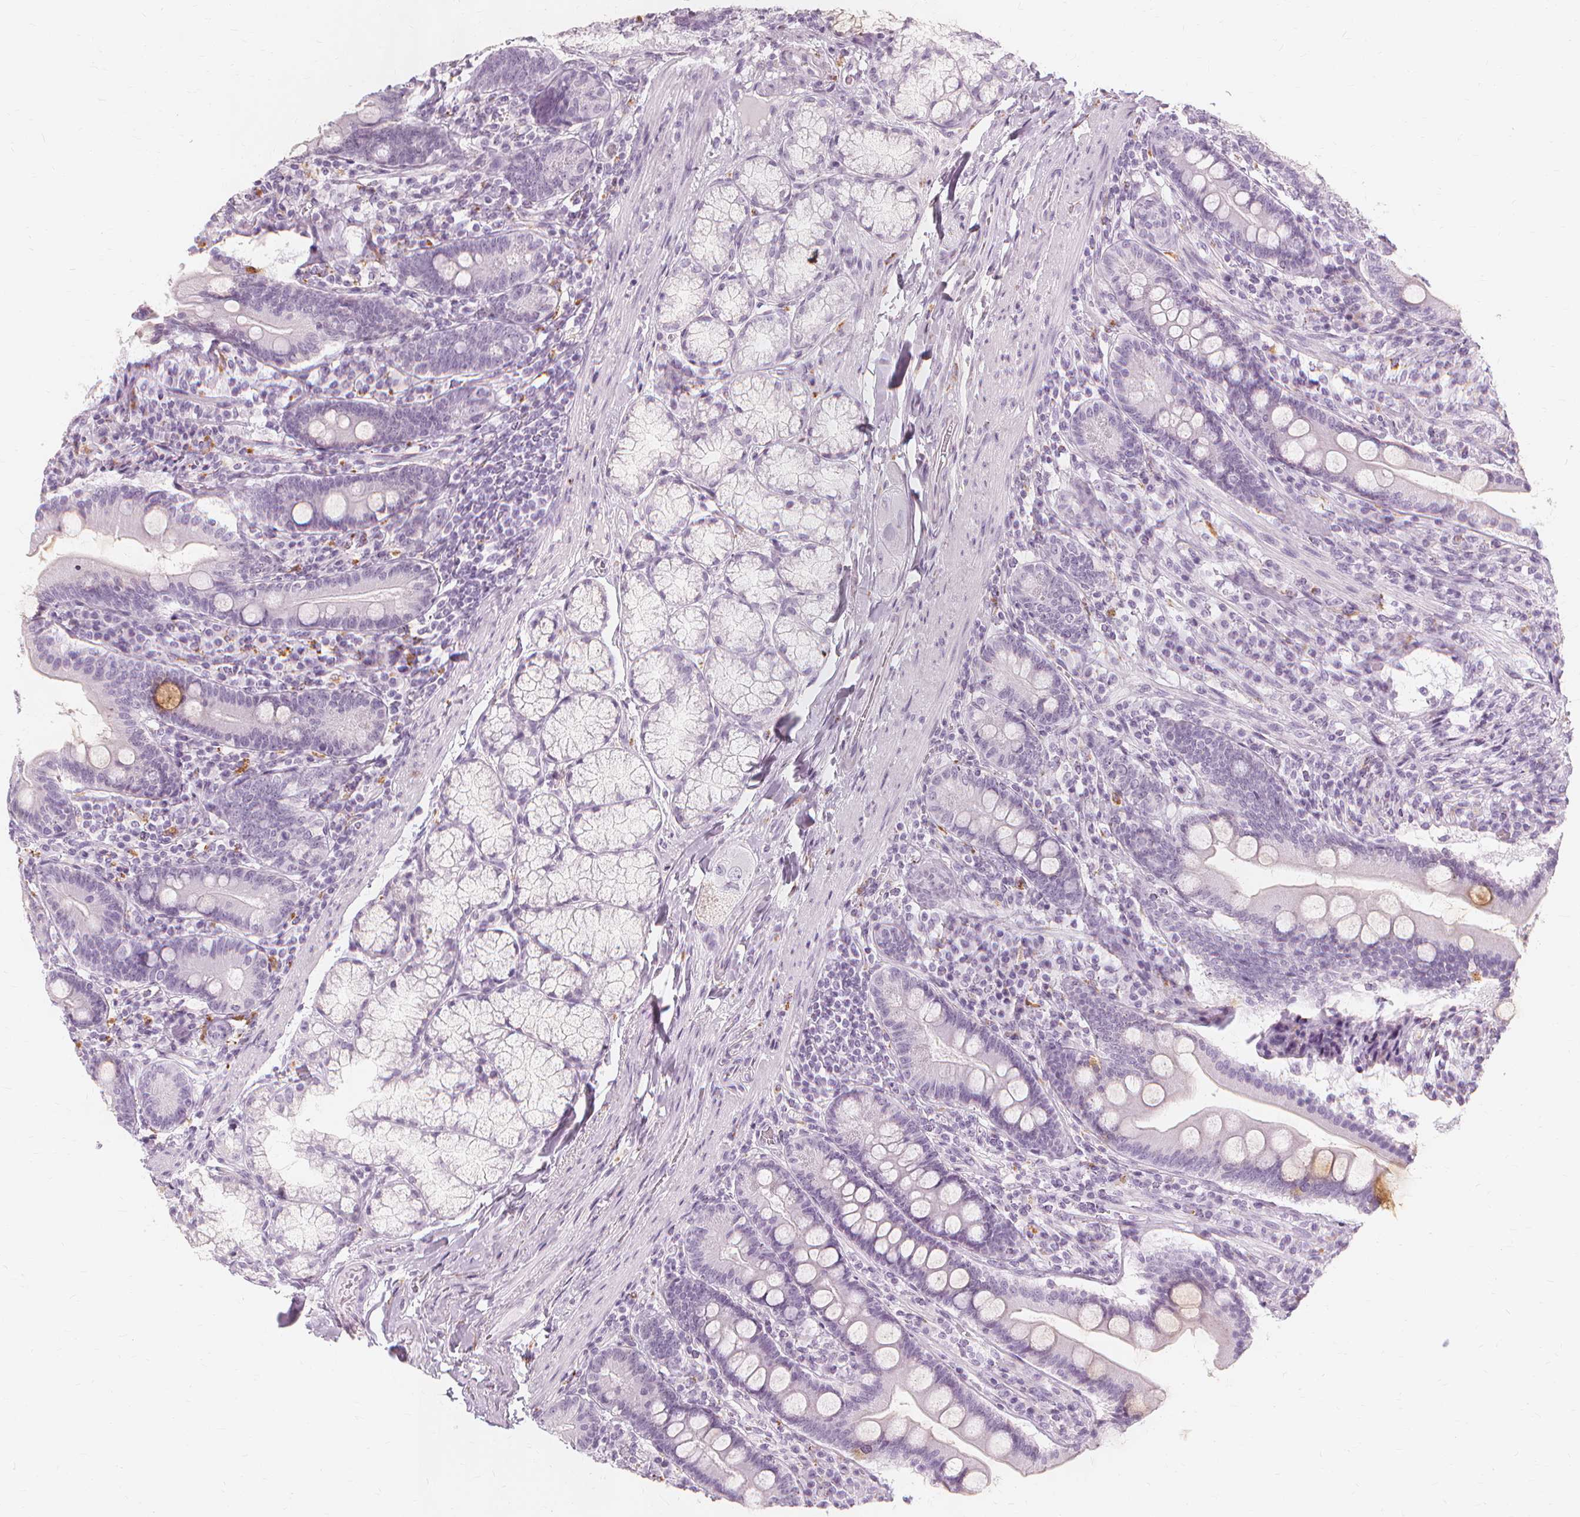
{"staining": {"intensity": "moderate", "quantity": "<25%", "location": "cytoplasmic/membranous"}, "tissue": "duodenum", "cell_type": "Glandular cells", "image_type": "normal", "snomed": [{"axis": "morphology", "description": "Normal tissue, NOS"}, {"axis": "topography", "description": "Duodenum"}], "caption": "High-magnification brightfield microscopy of benign duodenum stained with DAB (brown) and counterstained with hematoxylin (blue). glandular cells exhibit moderate cytoplasmic/membranous expression is seen in approximately<25% of cells.", "gene": "TFF1", "patient": {"sex": "female", "age": 67}}